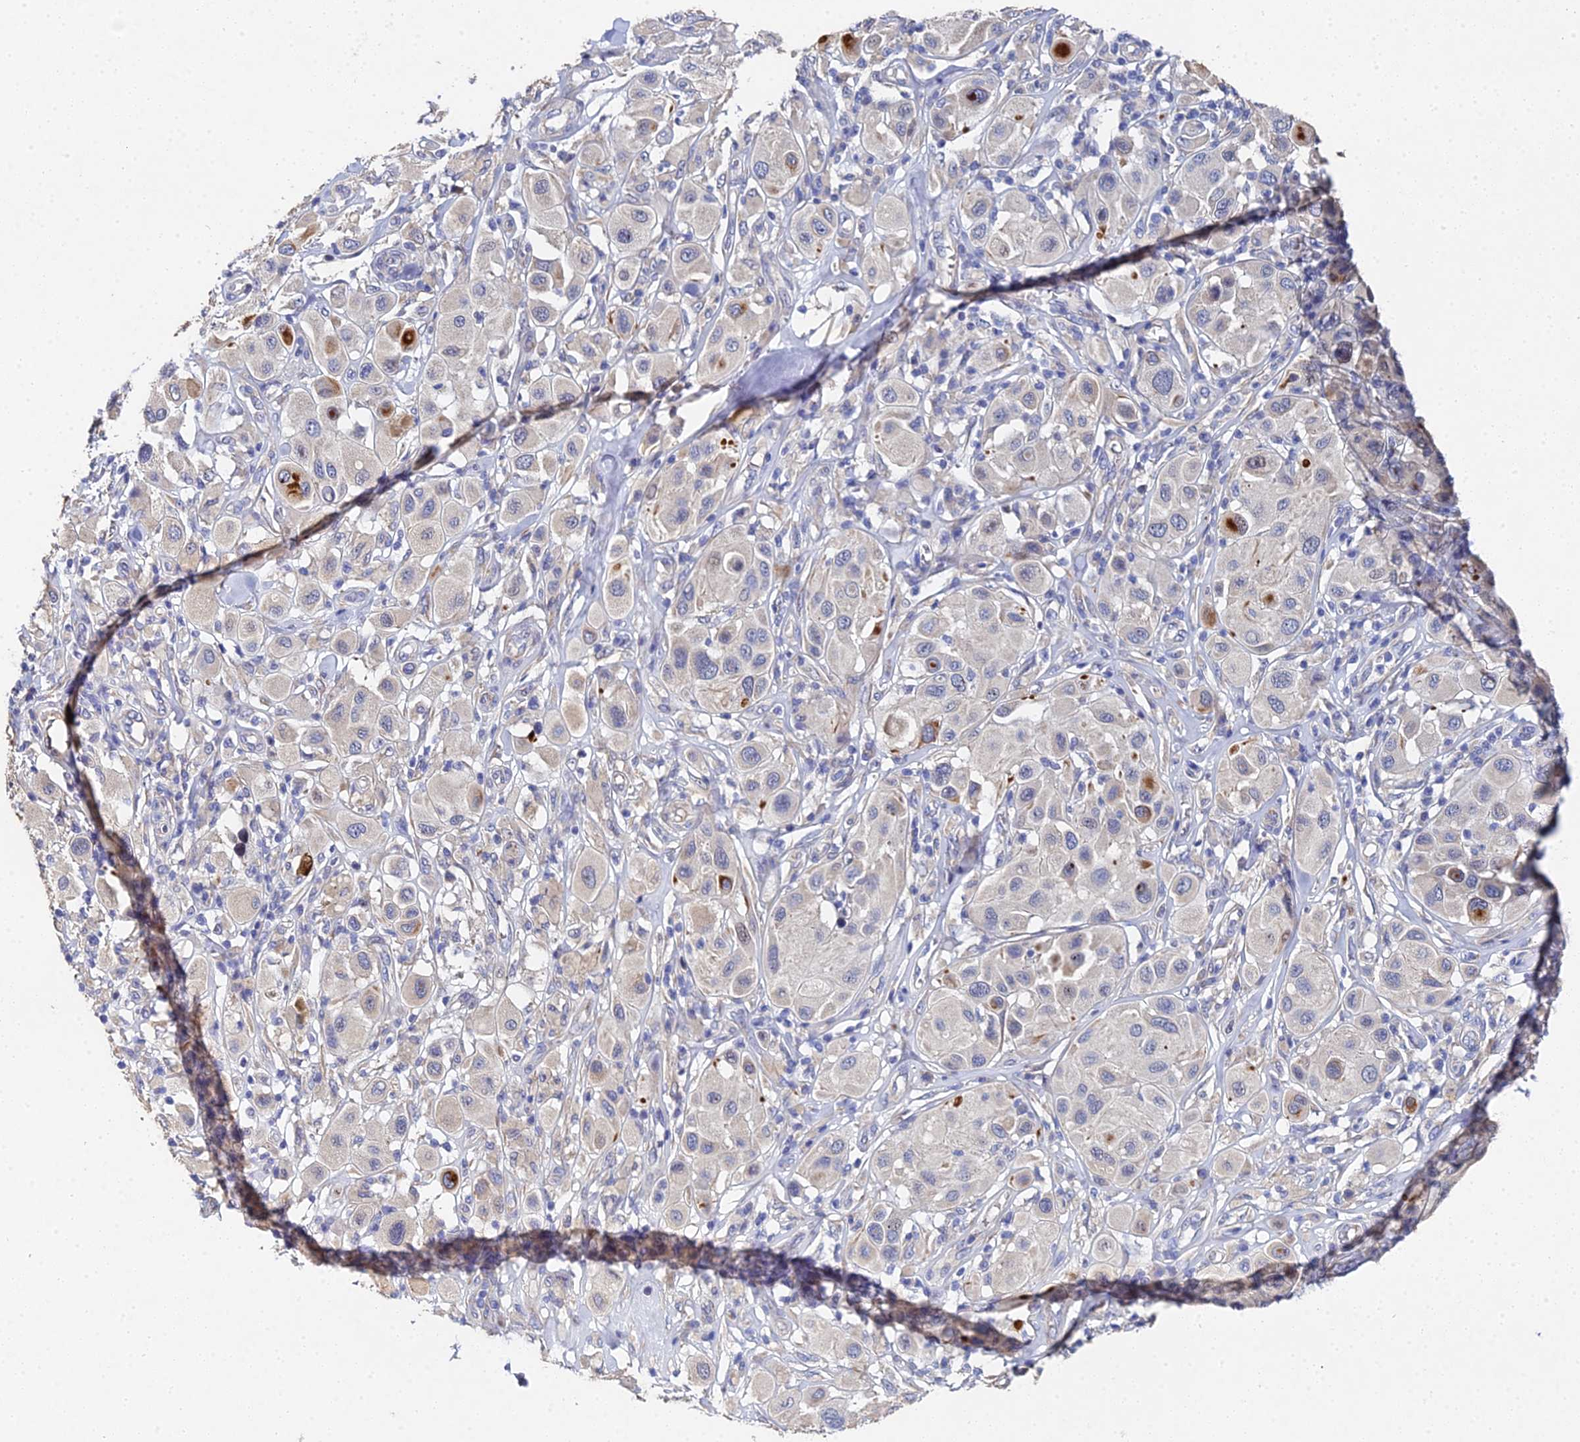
{"staining": {"intensity": "negative", "quantity": "none", "location": "none"}, "tissue": "melanoma", "cell_type": "Tumor cells", "image_type": "cancer", "snomed": [{"axis": "morphology", "description": "Malignant melanoma, Metastatic site"}, {"axis": "topography", "description": "Skin"}], "caption": "An immunohistochemistry (IHC) histopathology image of malignant melanoma (metastatic site) is shown. There is no staining in tumor cells of malignant melanoma (metastatic site).", "gene": "ENSG00000268674", "patient": {"sex": "male", "age": 41}}